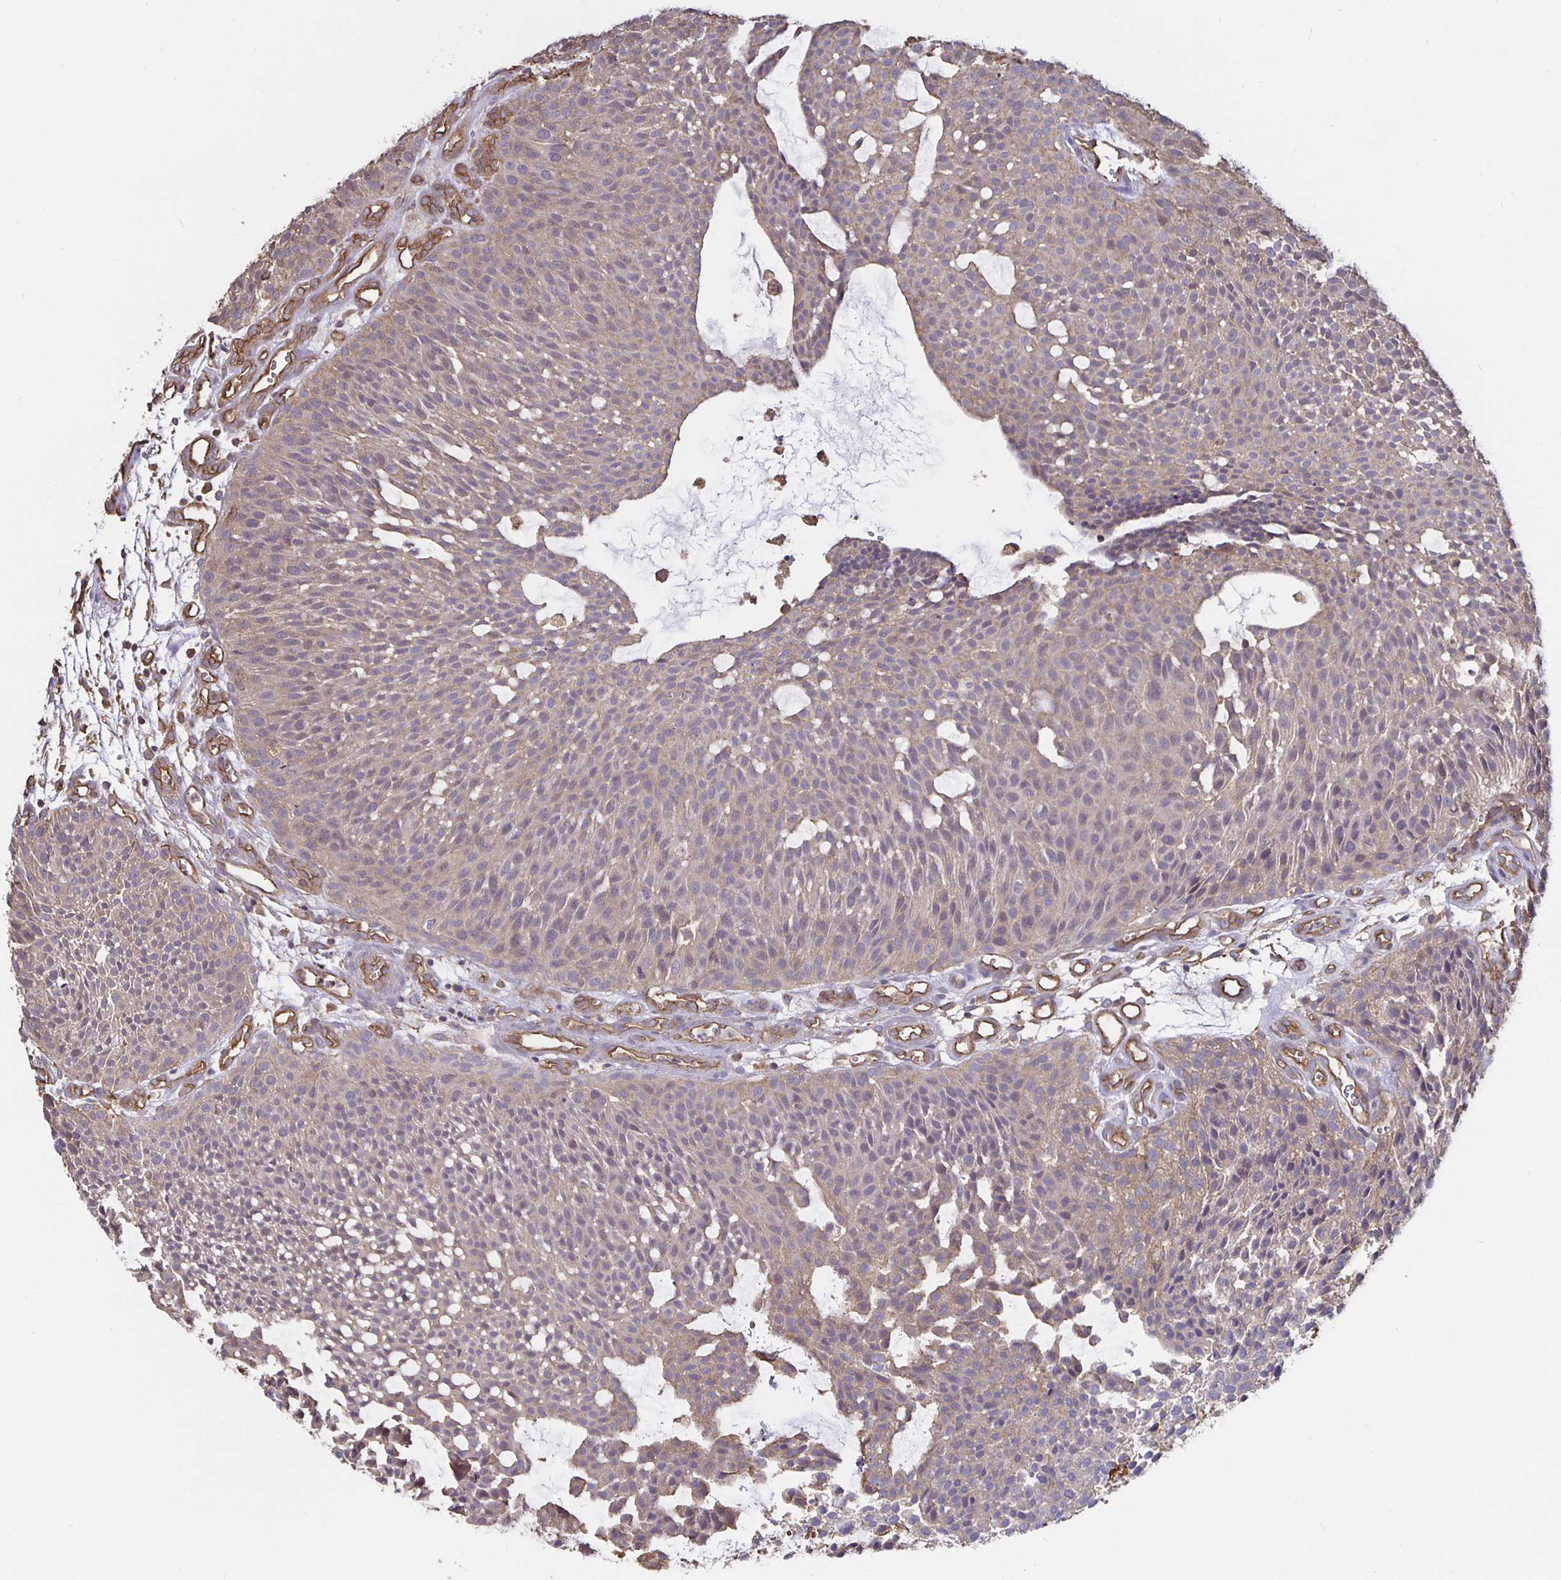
{"staining": {"intensity": "moderate", "quantity": "<25%", "location": "cytoplasmic/membranous"}, "tissue": "urothelial cancer", "cell_type": "Tumor cells", "image_type": "cancer", "snomed": [{"axis": "morphology", "description": "Urothelial carcinoma, NOS"}, {"axis": "topography", "description": "Urinary bladder"}], "caption": "Protein analysis of transitional cell carcinoma tissue reveals moderate cytoplasmic/membranous positivity in approximately <25% of tumor cells.", "gene": "ARHGEF39", "patient": {"sex": "male", "age": 84}}